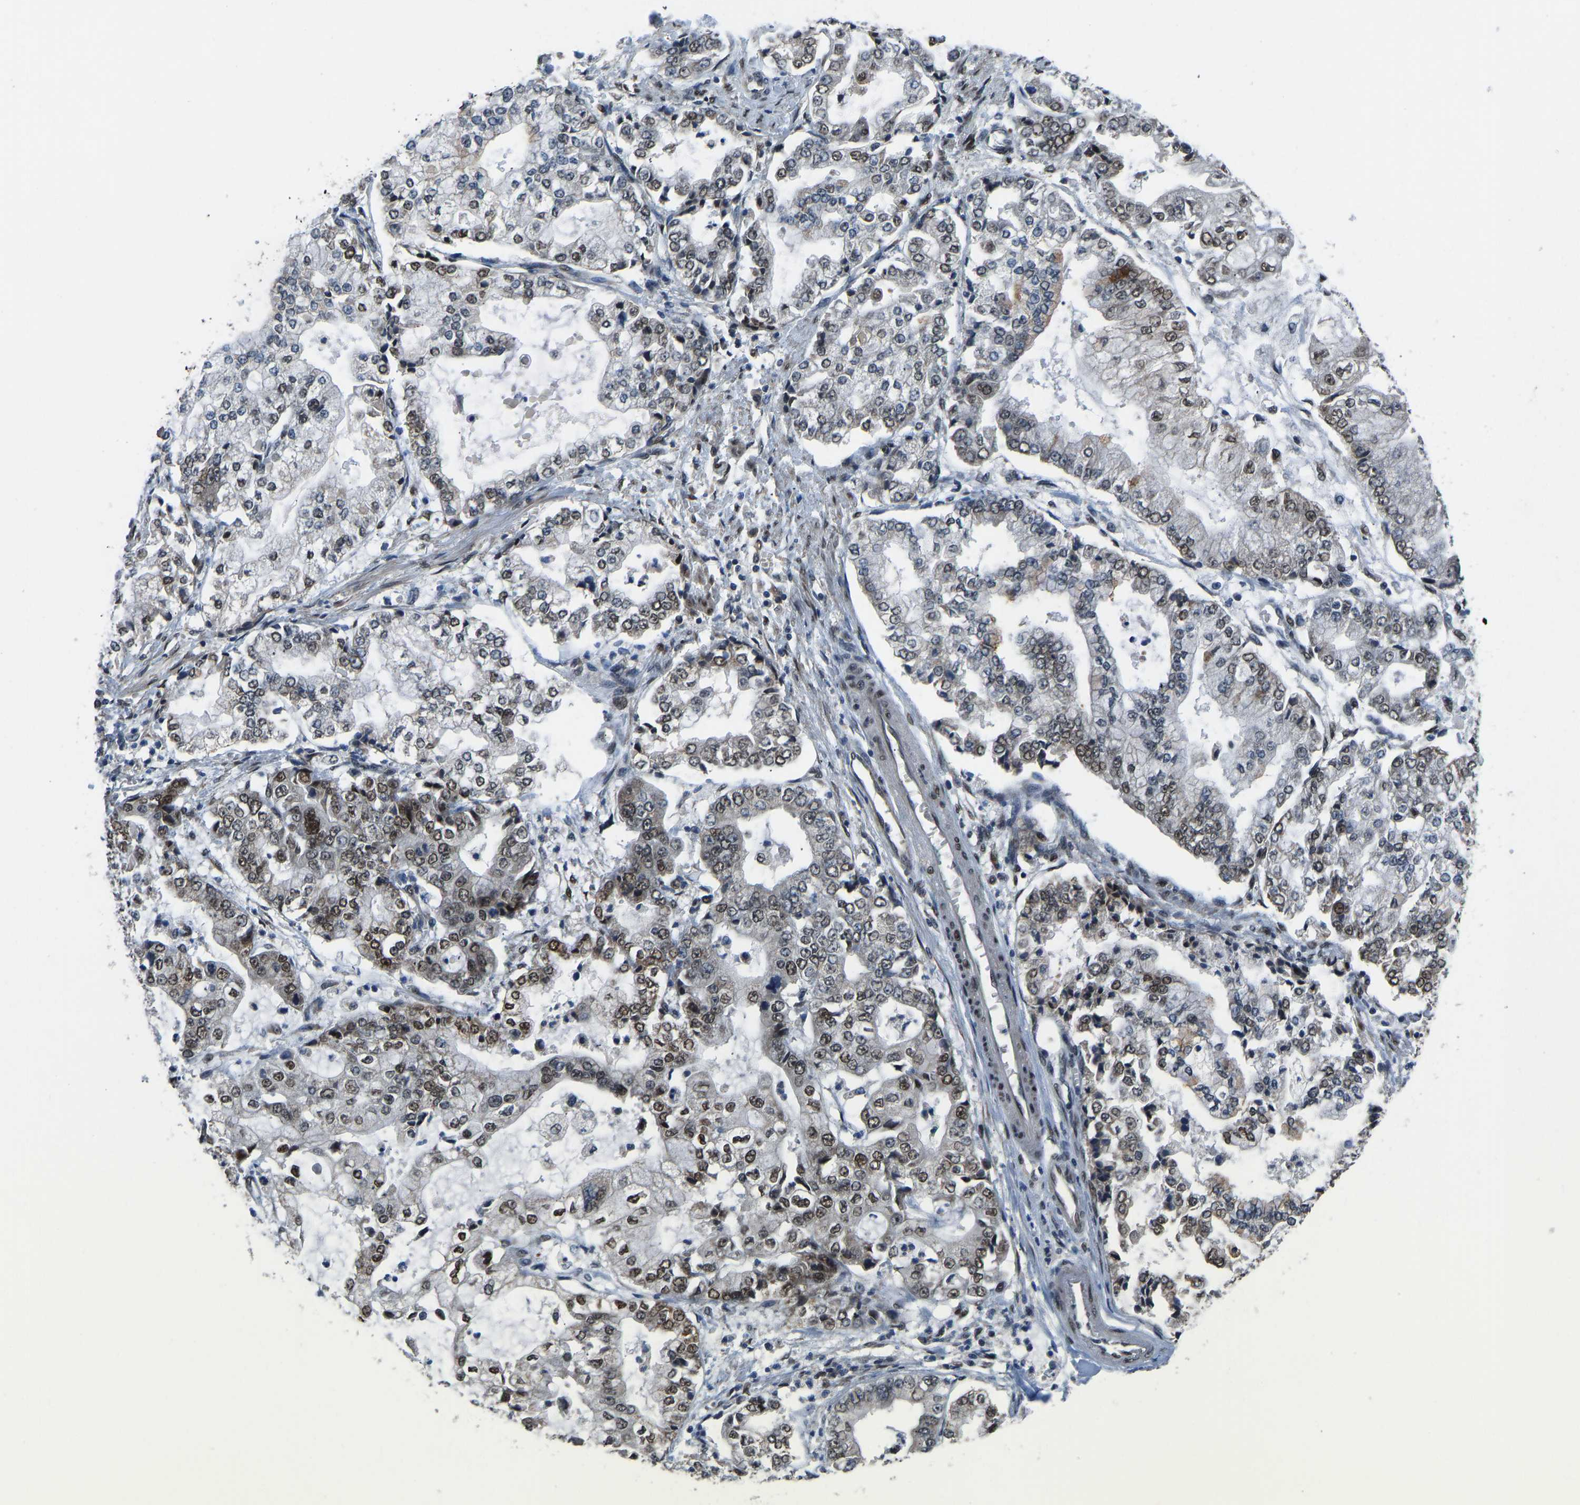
{"staining": {"intensity": "moderate", "quantity": ">75%", "location": "nuclear"}, "tissue": "stomach cancer", "cell_type": "Tumor cells", "image_type": "cancer", "snomed": [{"axis": "morphology", "description": "Adenocarcinoma, NOS"}, {"axis": "topography", "description": "Stomach"}], "caption": "This image displays IHC staining of stomach cancer (adenocarcinoma), with medium moderate nuclear staining in about >75% of tumor cells.", "gene": "FOS", "patient": {"sex": "male", "age": 76}}